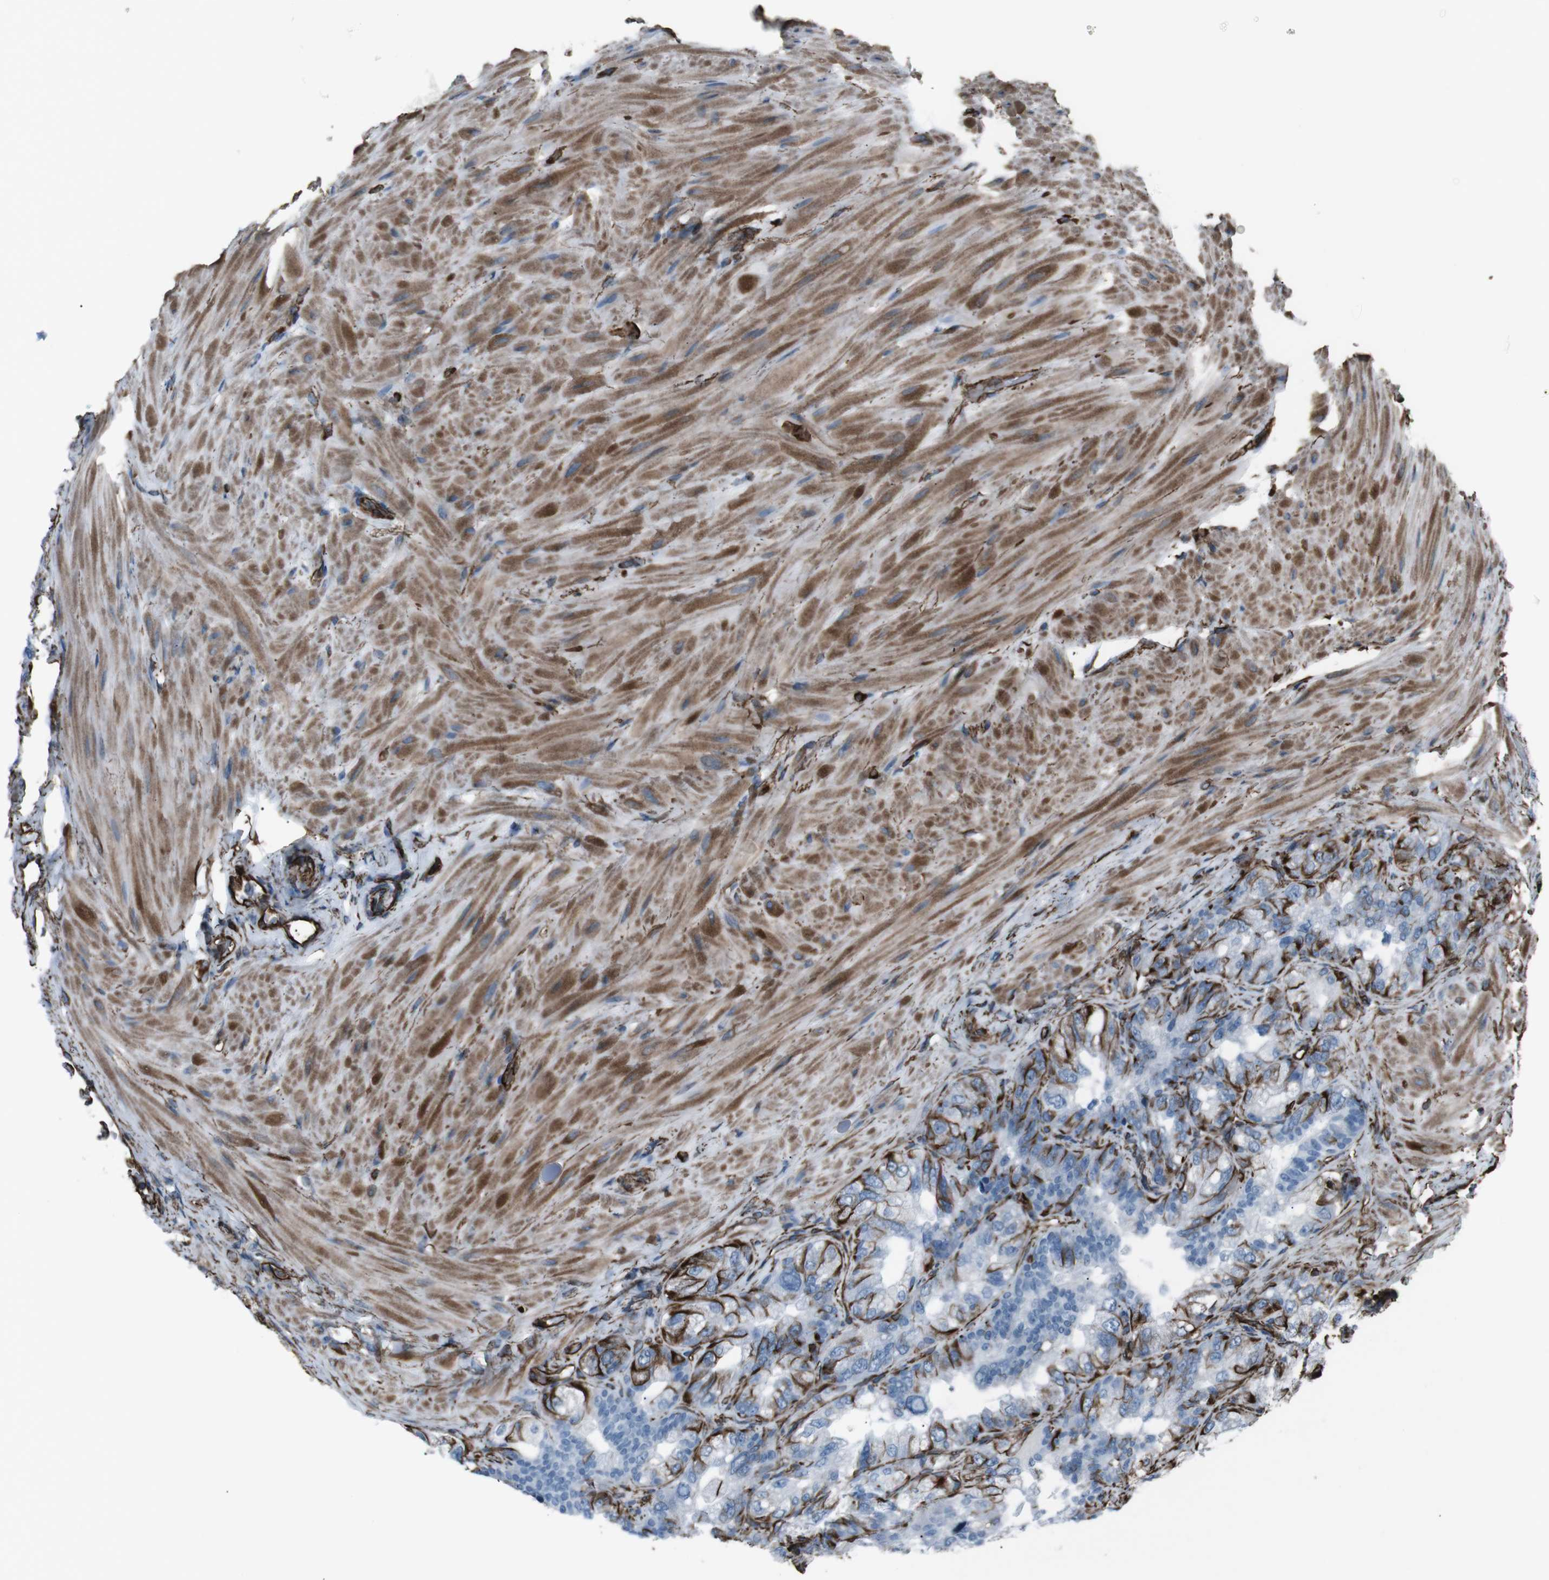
{"staining": {"intensity": "strong", "quantity": "25%-75%", "location": "cytoplasmic/membranous"}, "tissue": "seminal vesicle", "cell_type": "Glandular cells", "image_type": "normal", "snomed": [{"axis": "morphology", "description": "Normal tissue, NOS"}, {"axis": "topography", "description": "Seminal veicle"}], "caption": "Human seminal vesicle stained for a protein (brown) displays strong cytoplasmic/membranous positive positivity in about 25%-75% of glandular cells.", "gene": "ZDHHC6", "patient": {"sex": "male", "age": 68}}